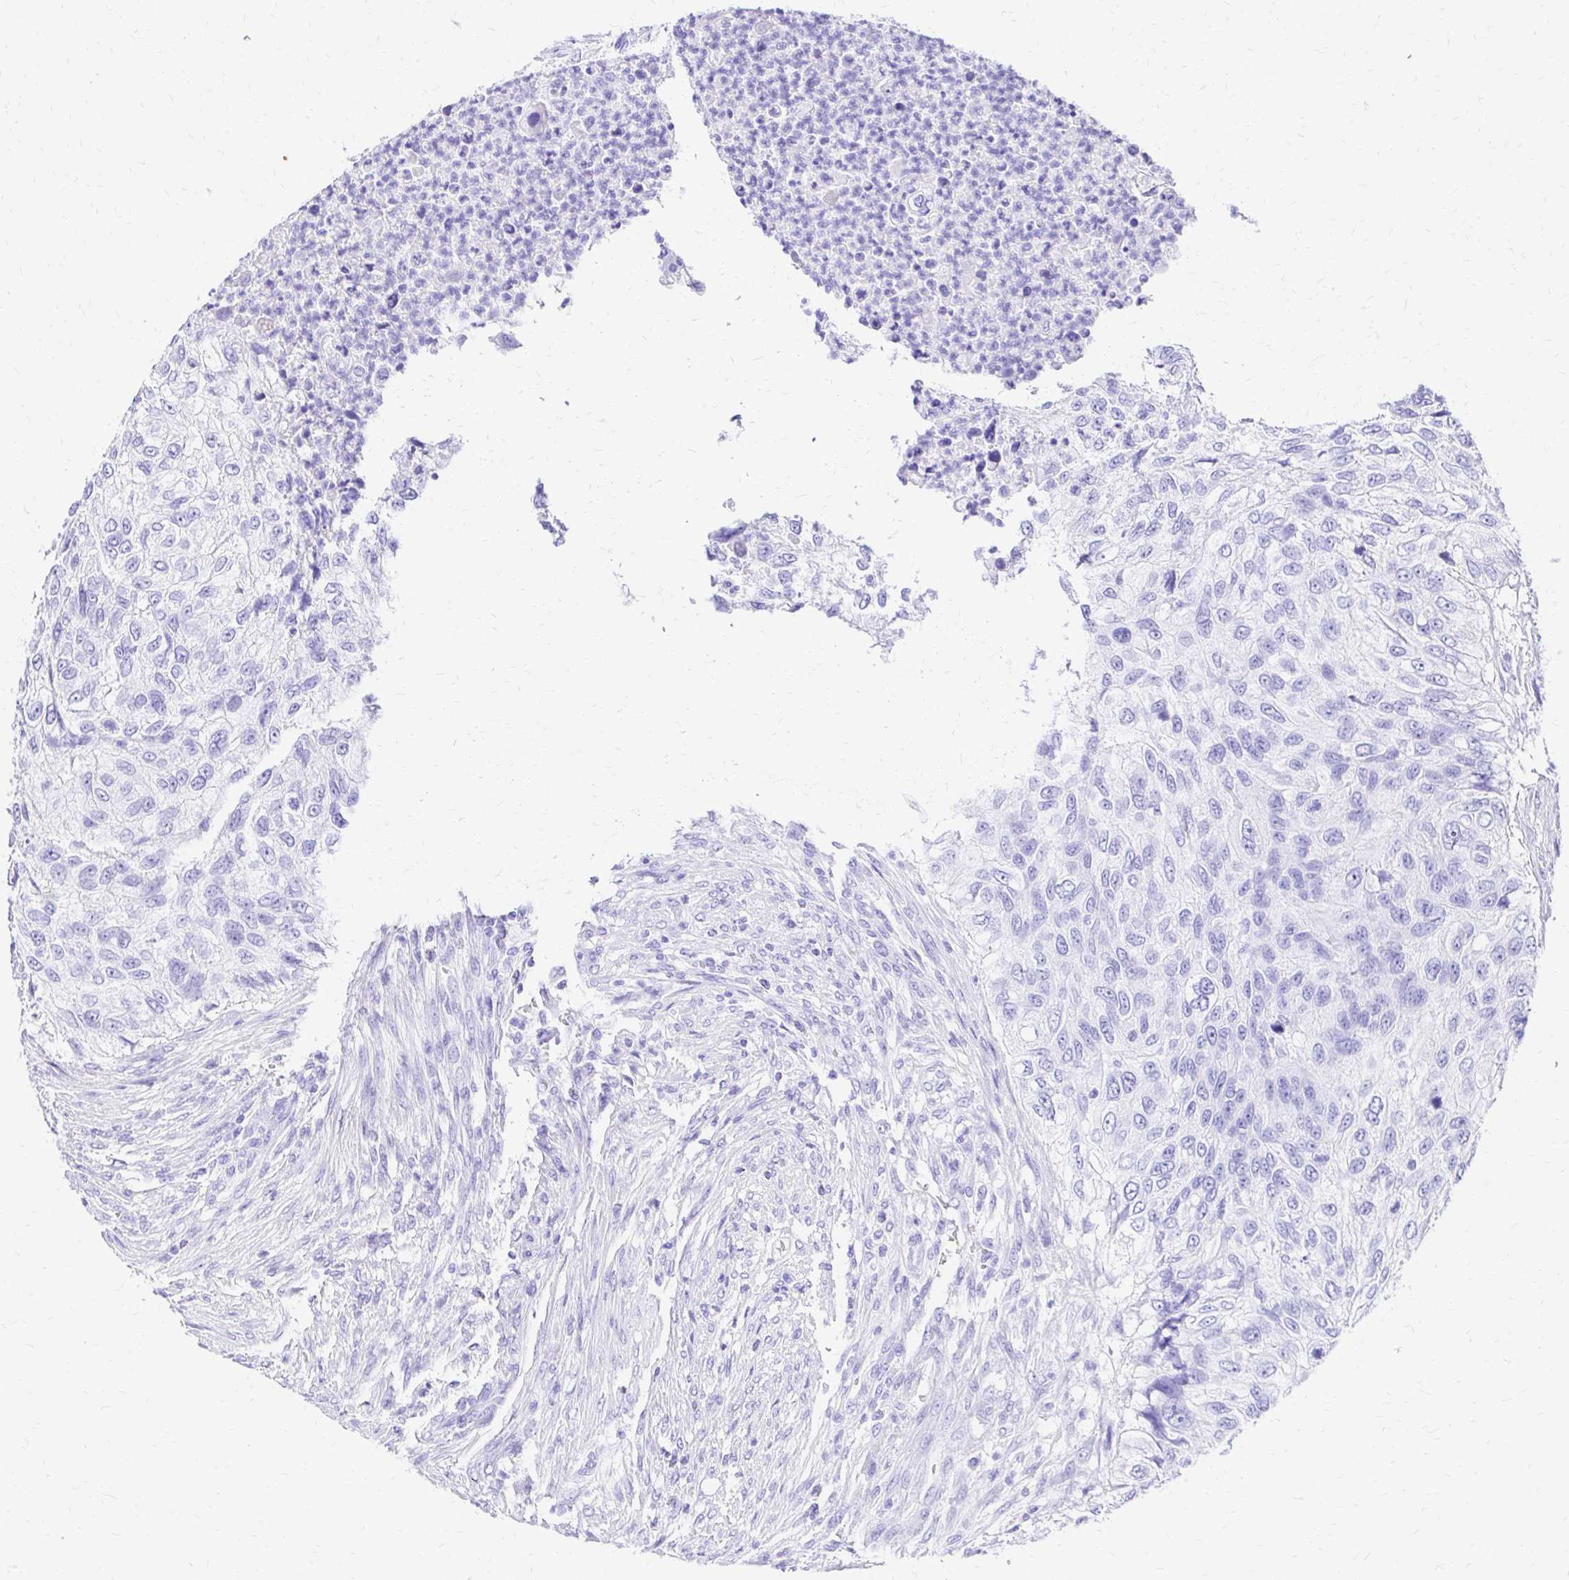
{"staining": {"intensity": "negative", "quantity": "none", "location": "none"}, "tissue": "urothelial cancer", "cell_type": "Tumor cells", "image_type": "cancer", "snomed": [{"axis": "morphology", "description": "Urothelial carcinoma, High grade"}, {"axis": "topography", "description": "Urinary bladder"}], "caption": "A photomicrograph of urothelial carcinoma (high-grade) stained for a protein shows no brown staining in tumor cells.", "gene": "S100G", "patient": {"sex": "female", "age": 60}}